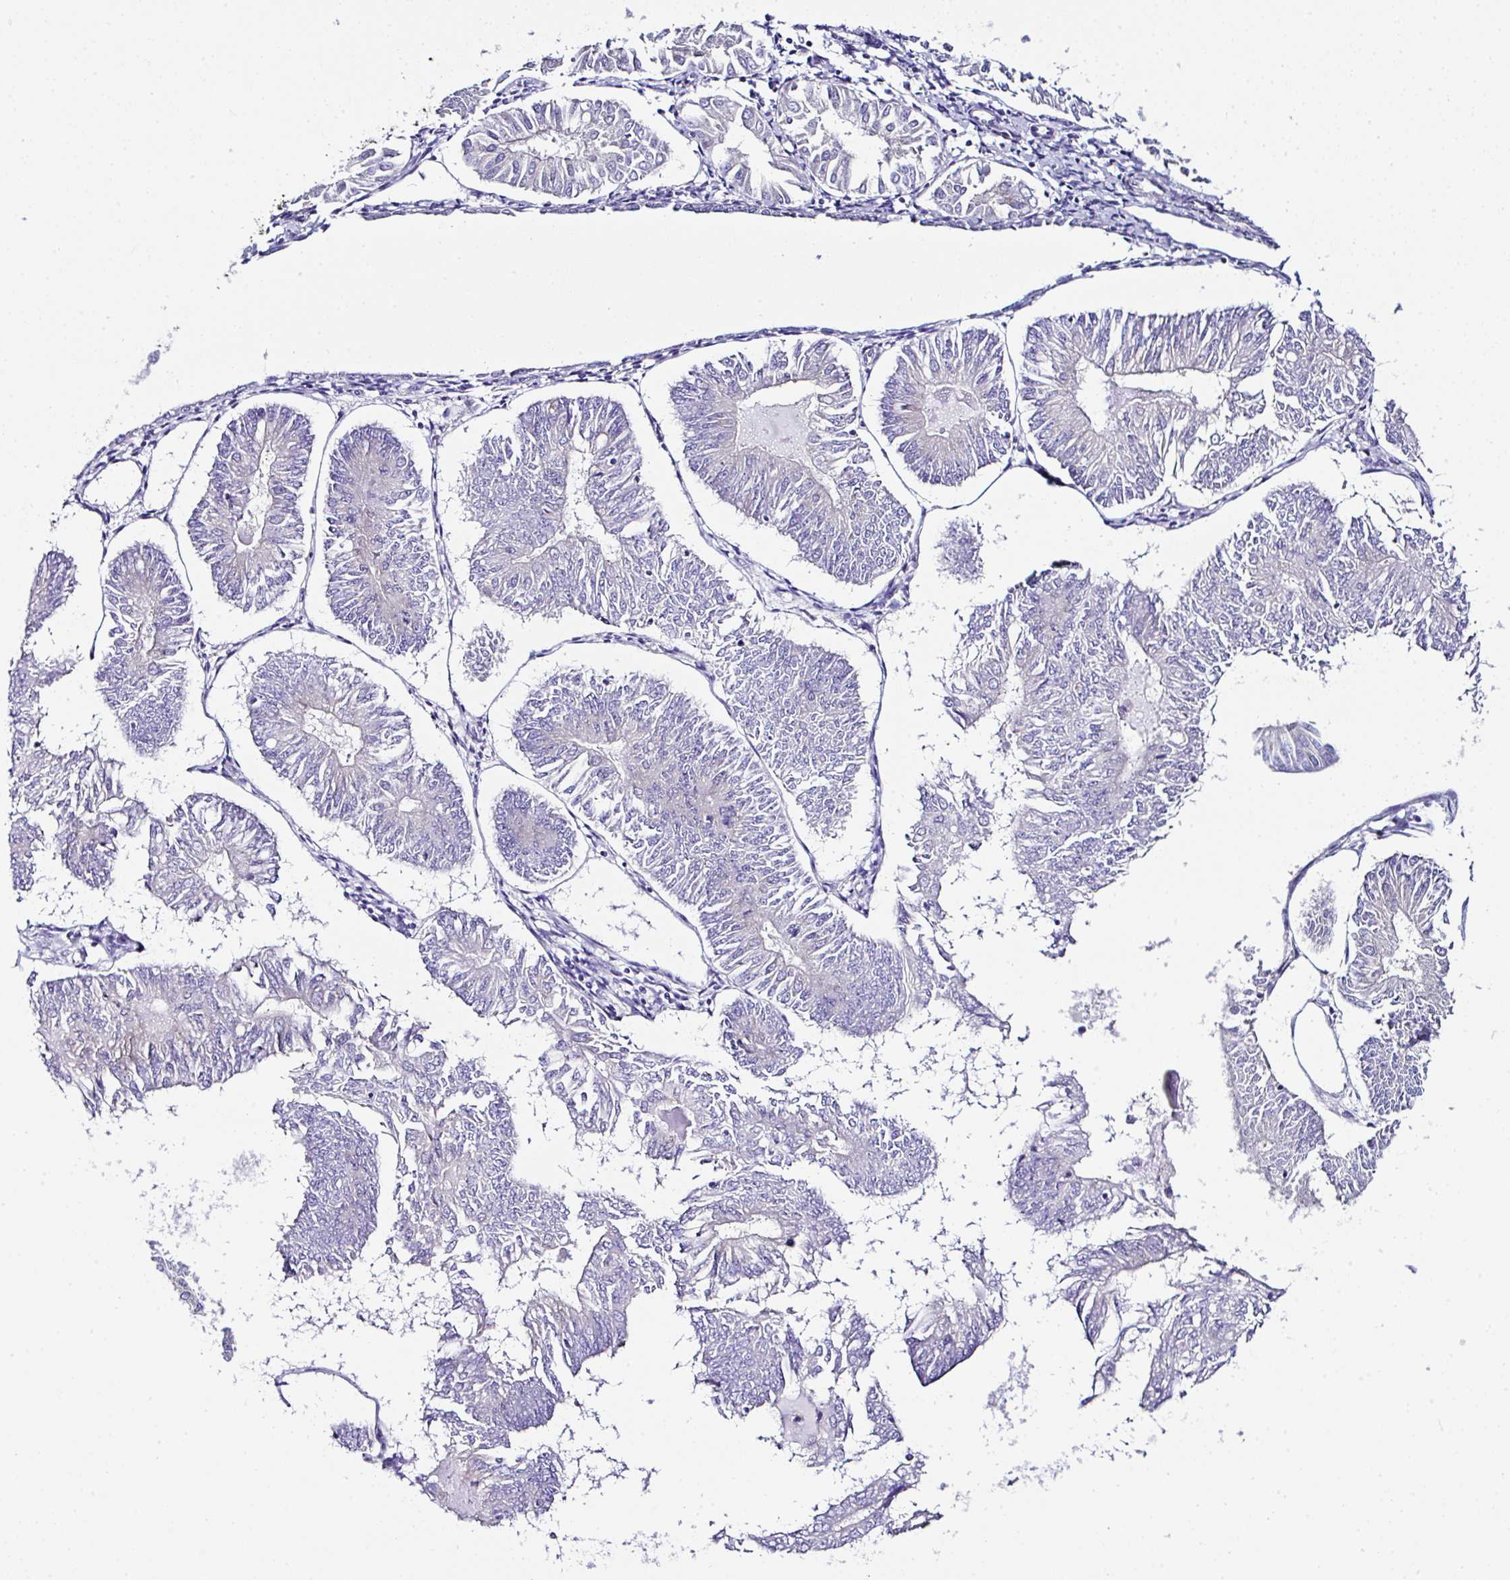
{"staining": {"intensity": "negative", "quantity": "none", "location": "none"}, "tissue": "endometrial cancer", "cell_type": "Tumor cells", "image_type": "cancer", "snomed": [{"axis": "morphology", "description": "Adenocarcinoma, NOS"}, {"axis": "topography", "description": "Endometrium"}], "caption": "Tumor cells are negative for protein expression in human endometrial adenocarcinoma. Nuclei are stained in blue.", "gene": "OR4P4", "patient": {"sex": "female", "age": 58}}